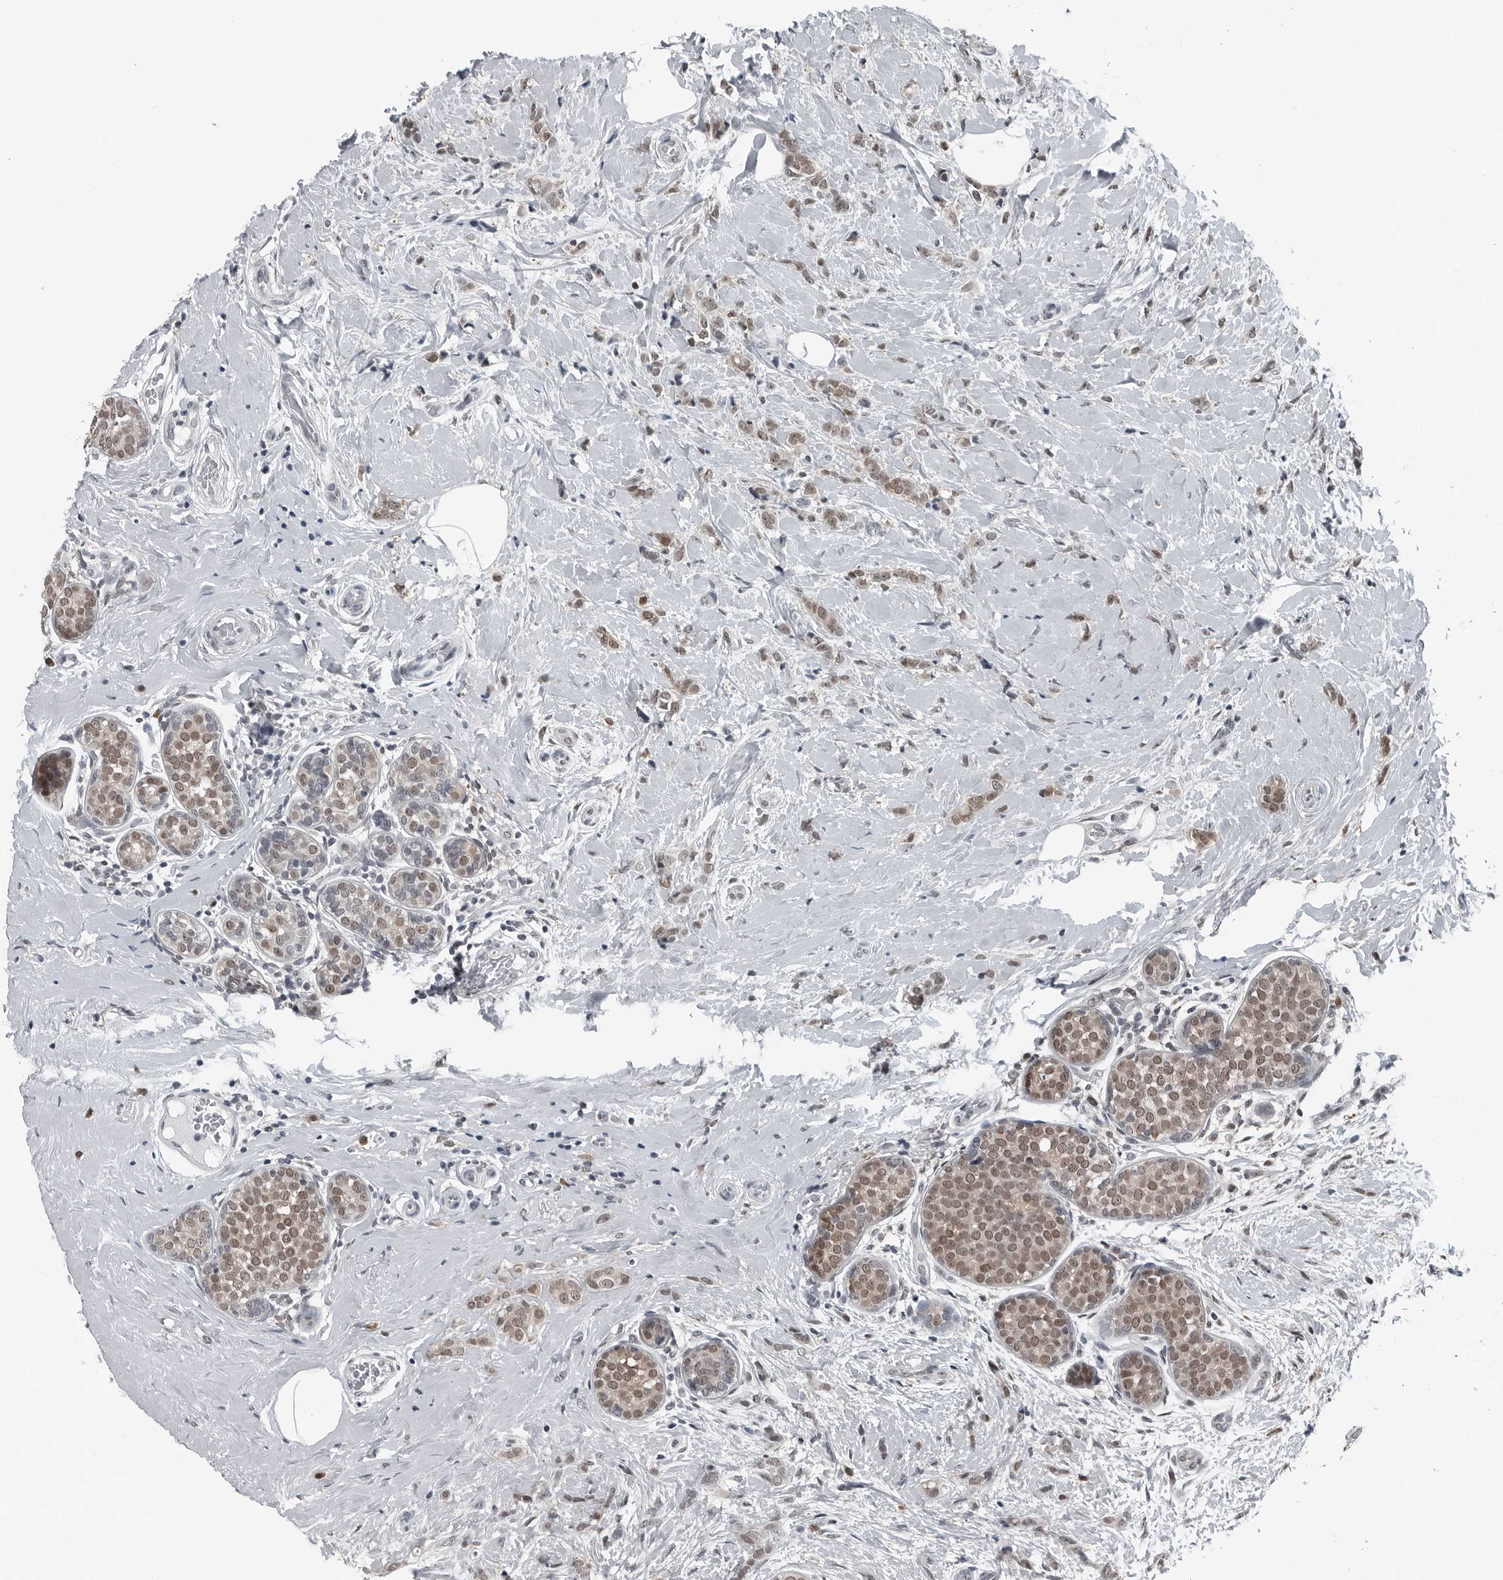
{"staining": {"intensity": "moderate", "quantity": ">75%", "location": "nuclear"}, "tissue": "breast cancer", "cell_type": "Tumor cells", "image_type": "cancer", "snomed": [{"axis": "morphology", "description": "Lobular carcinoma, in situ"}, {"axis": "morphology", "description": "Lobular carcinoma"}, {"axis": "topography", "description": "Breast"}], "caption": "IHC (DAB) staining of breast lobular carcinoma in situ reveals moderate nuclear protein staining in about >75% of tumor cells. (DAB (3,3'-diaminobenzidine) IHC, brown staining for protein, blue staining for nuclei).", "gene": "AKR1A1", "patient": {"sex": "female", "age": 41}}